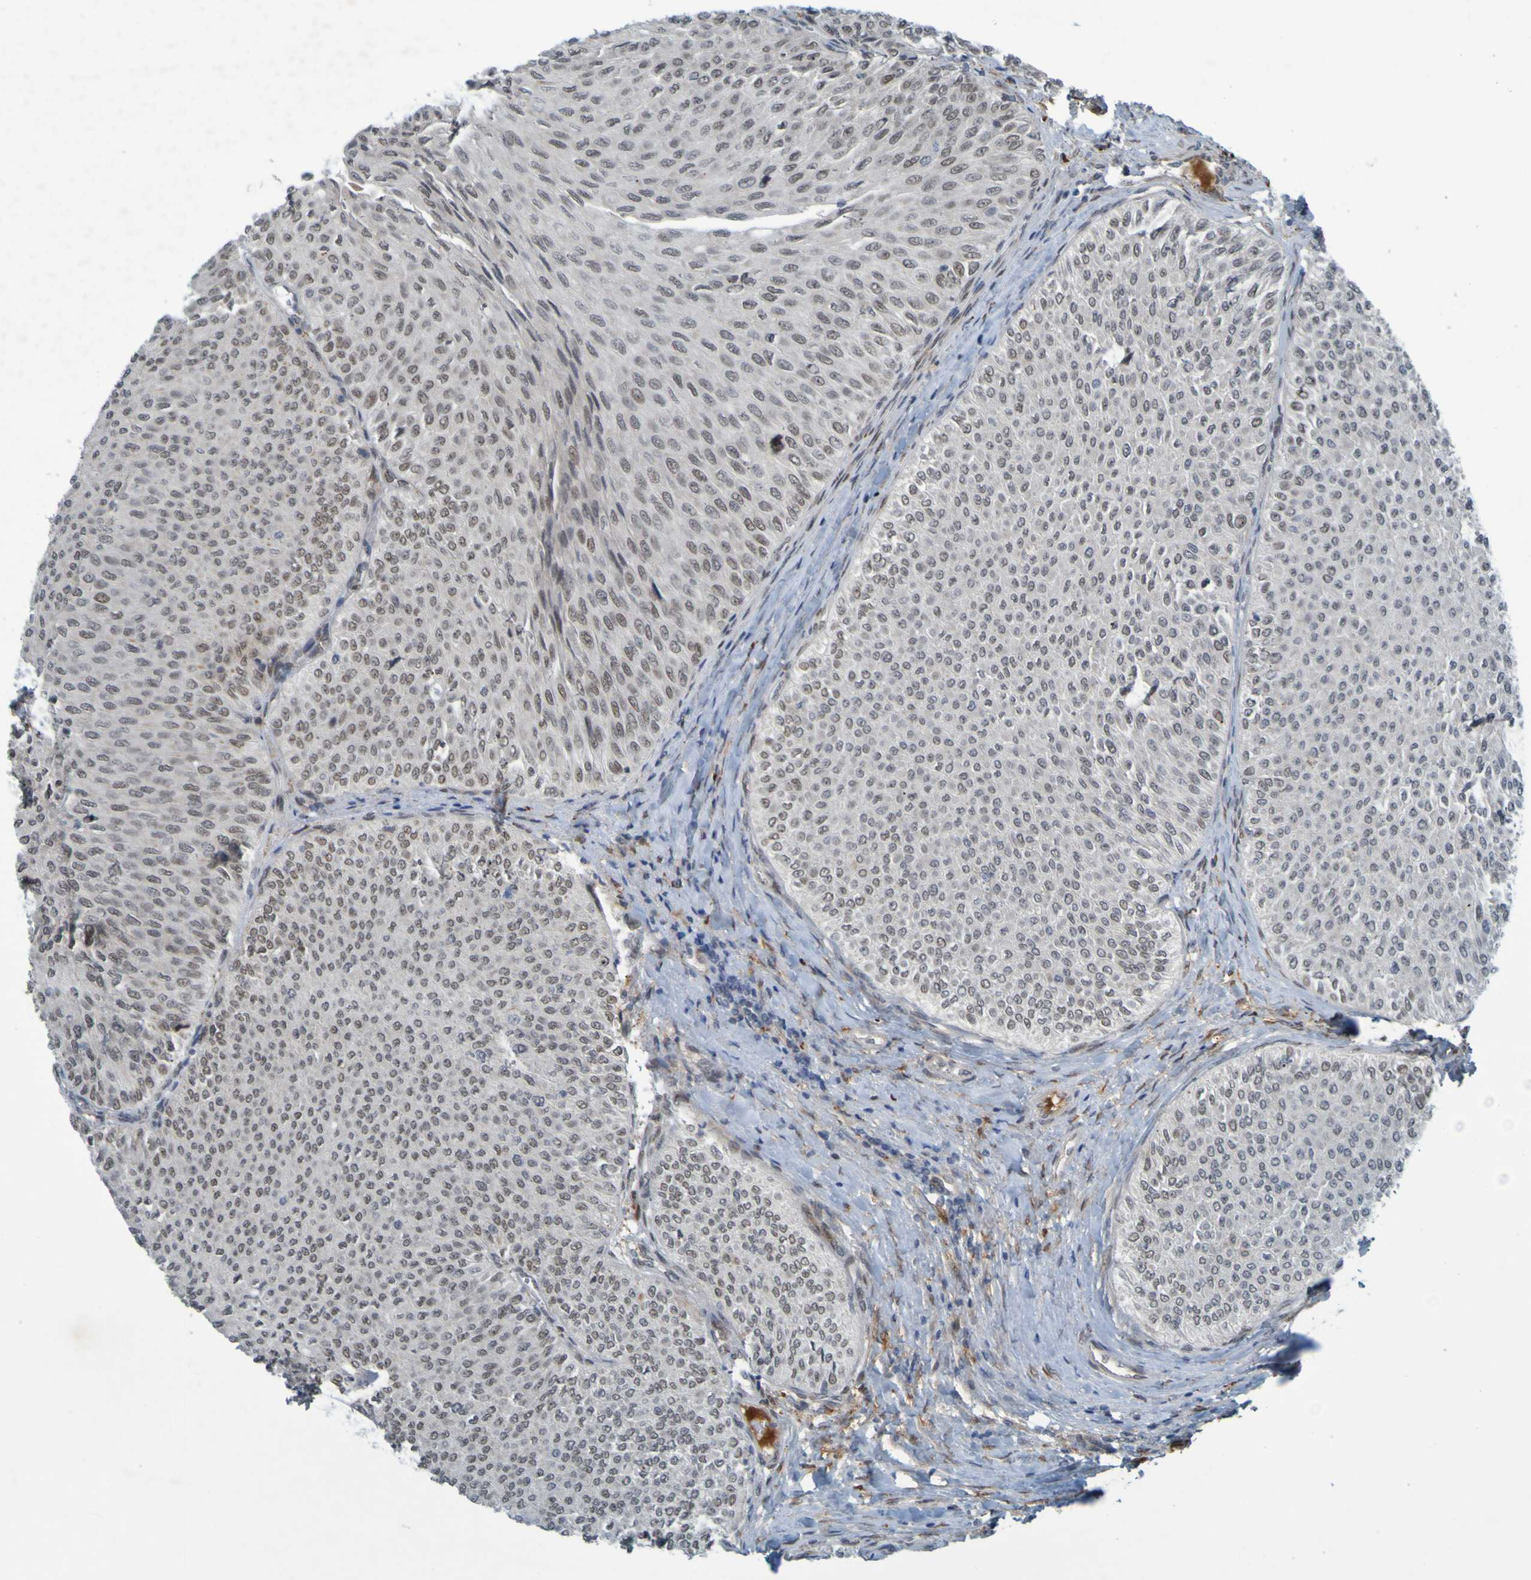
{"staining": {"intensity": "weak", "quantity": "<25%", "location": "nuclear"}, "tissue": "urothelial cancer", "cell_type": "Tumor cells", "image_type": "cancer", "snomed": [{"axis": "morphology", "description": "Urothelial carcinoma, Low grade"}, {"axis": "topography", "description": "Urinary bladder"}], "caption": "Tumor cells show no significant staining in low-grade urothelial carcinoma.", "gene": "MCPH1", "patient": {"sex": "male", "age": 78}}